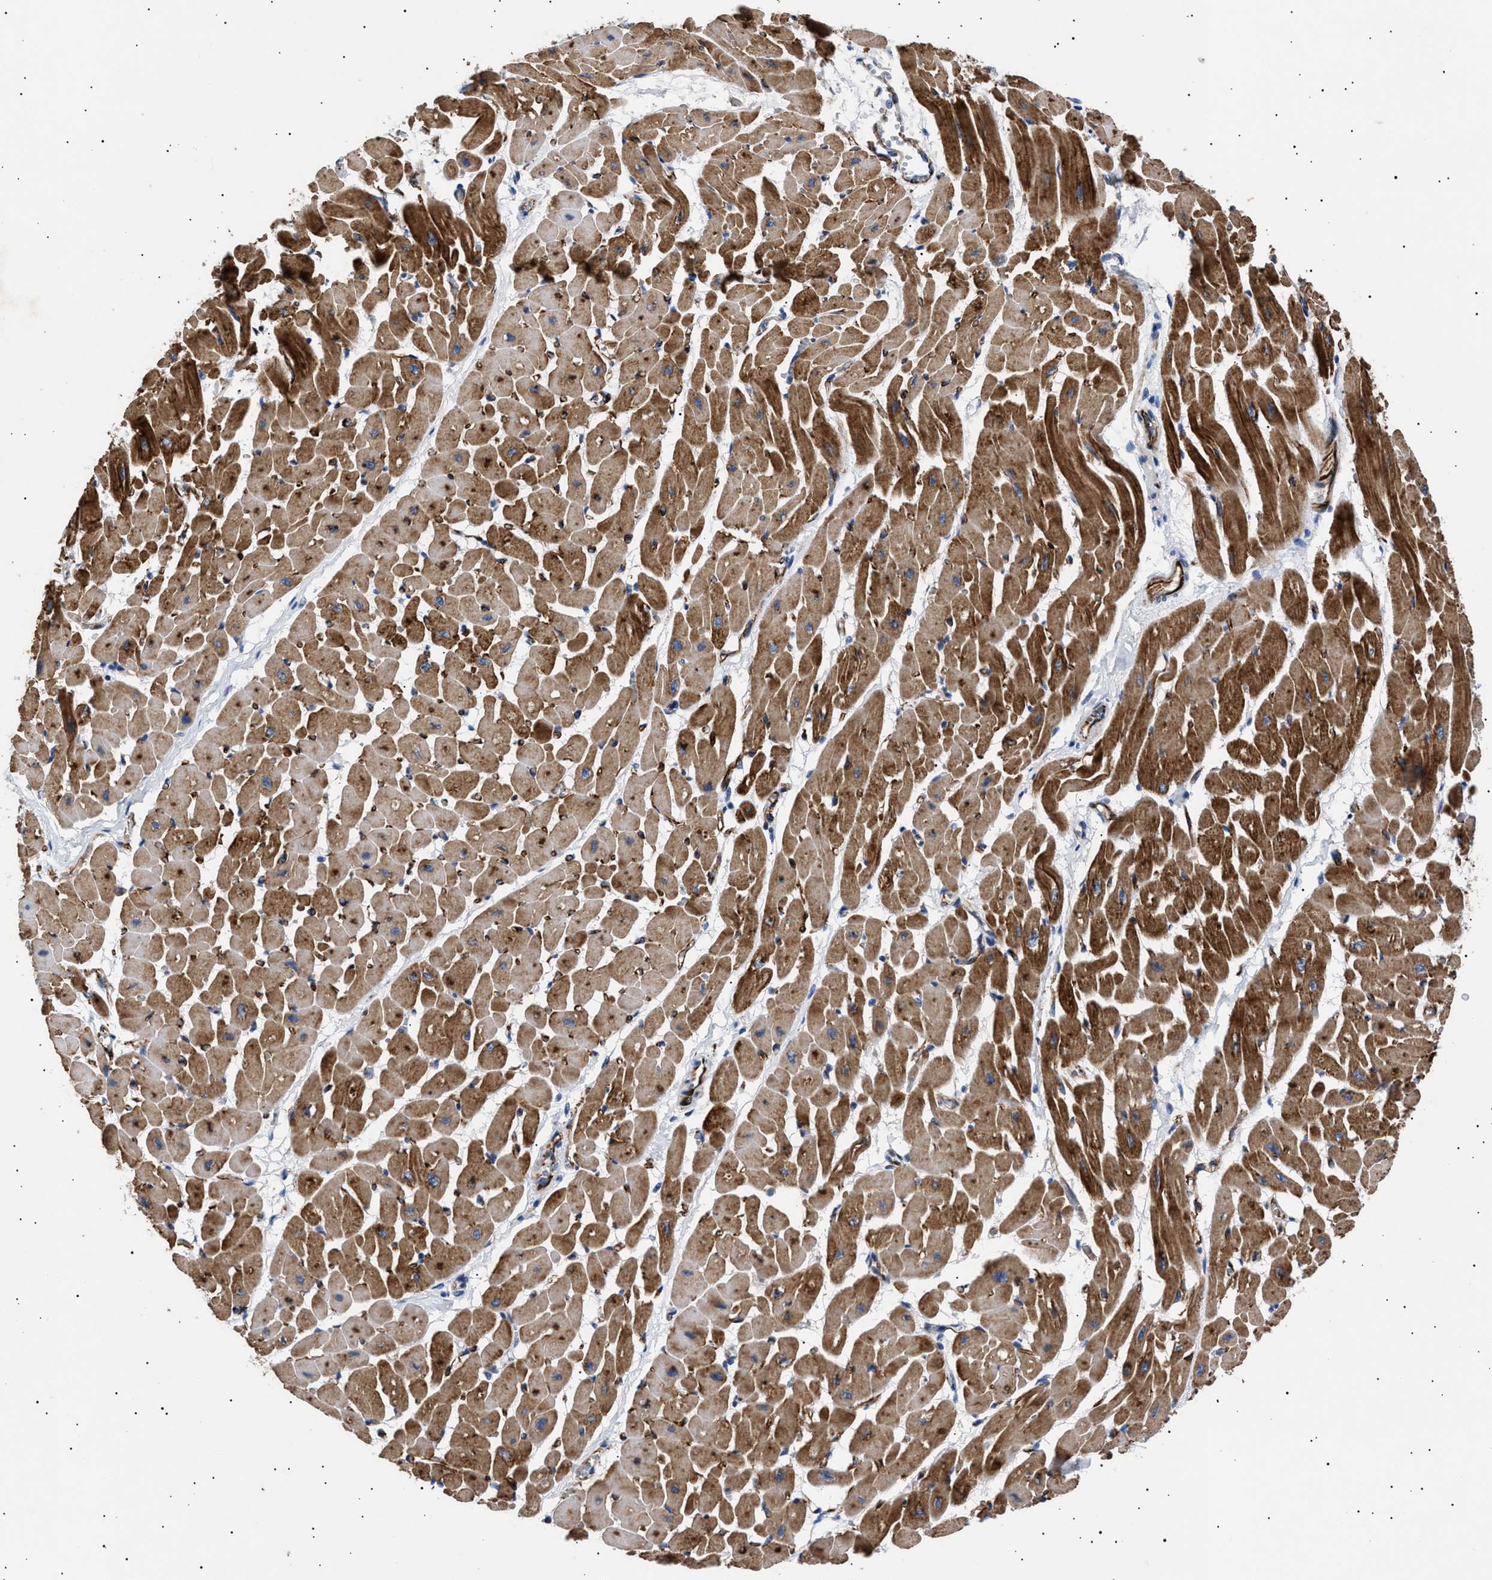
{"staining": {"intensity": "strong", "quantity": ">75%", "location": "cytoplasmic/membranous"}, "tissue": "heart muscle", "cell_type": "Cardiomyocytes", "image_type": "normal", "snomed": [{"axis": "morphology", "description": "Normal tissue, NOS"}, {"axis": "topography", "description": "Heart"}], "caption": "Heart muscle was stained to show a protein in brown. There is high levels of strong cytoplasmic/membranous staining in about >75% of cardiomyocytes.", "gene": "OLFML2A", "patient": {"sex": "male", "age": 45}}